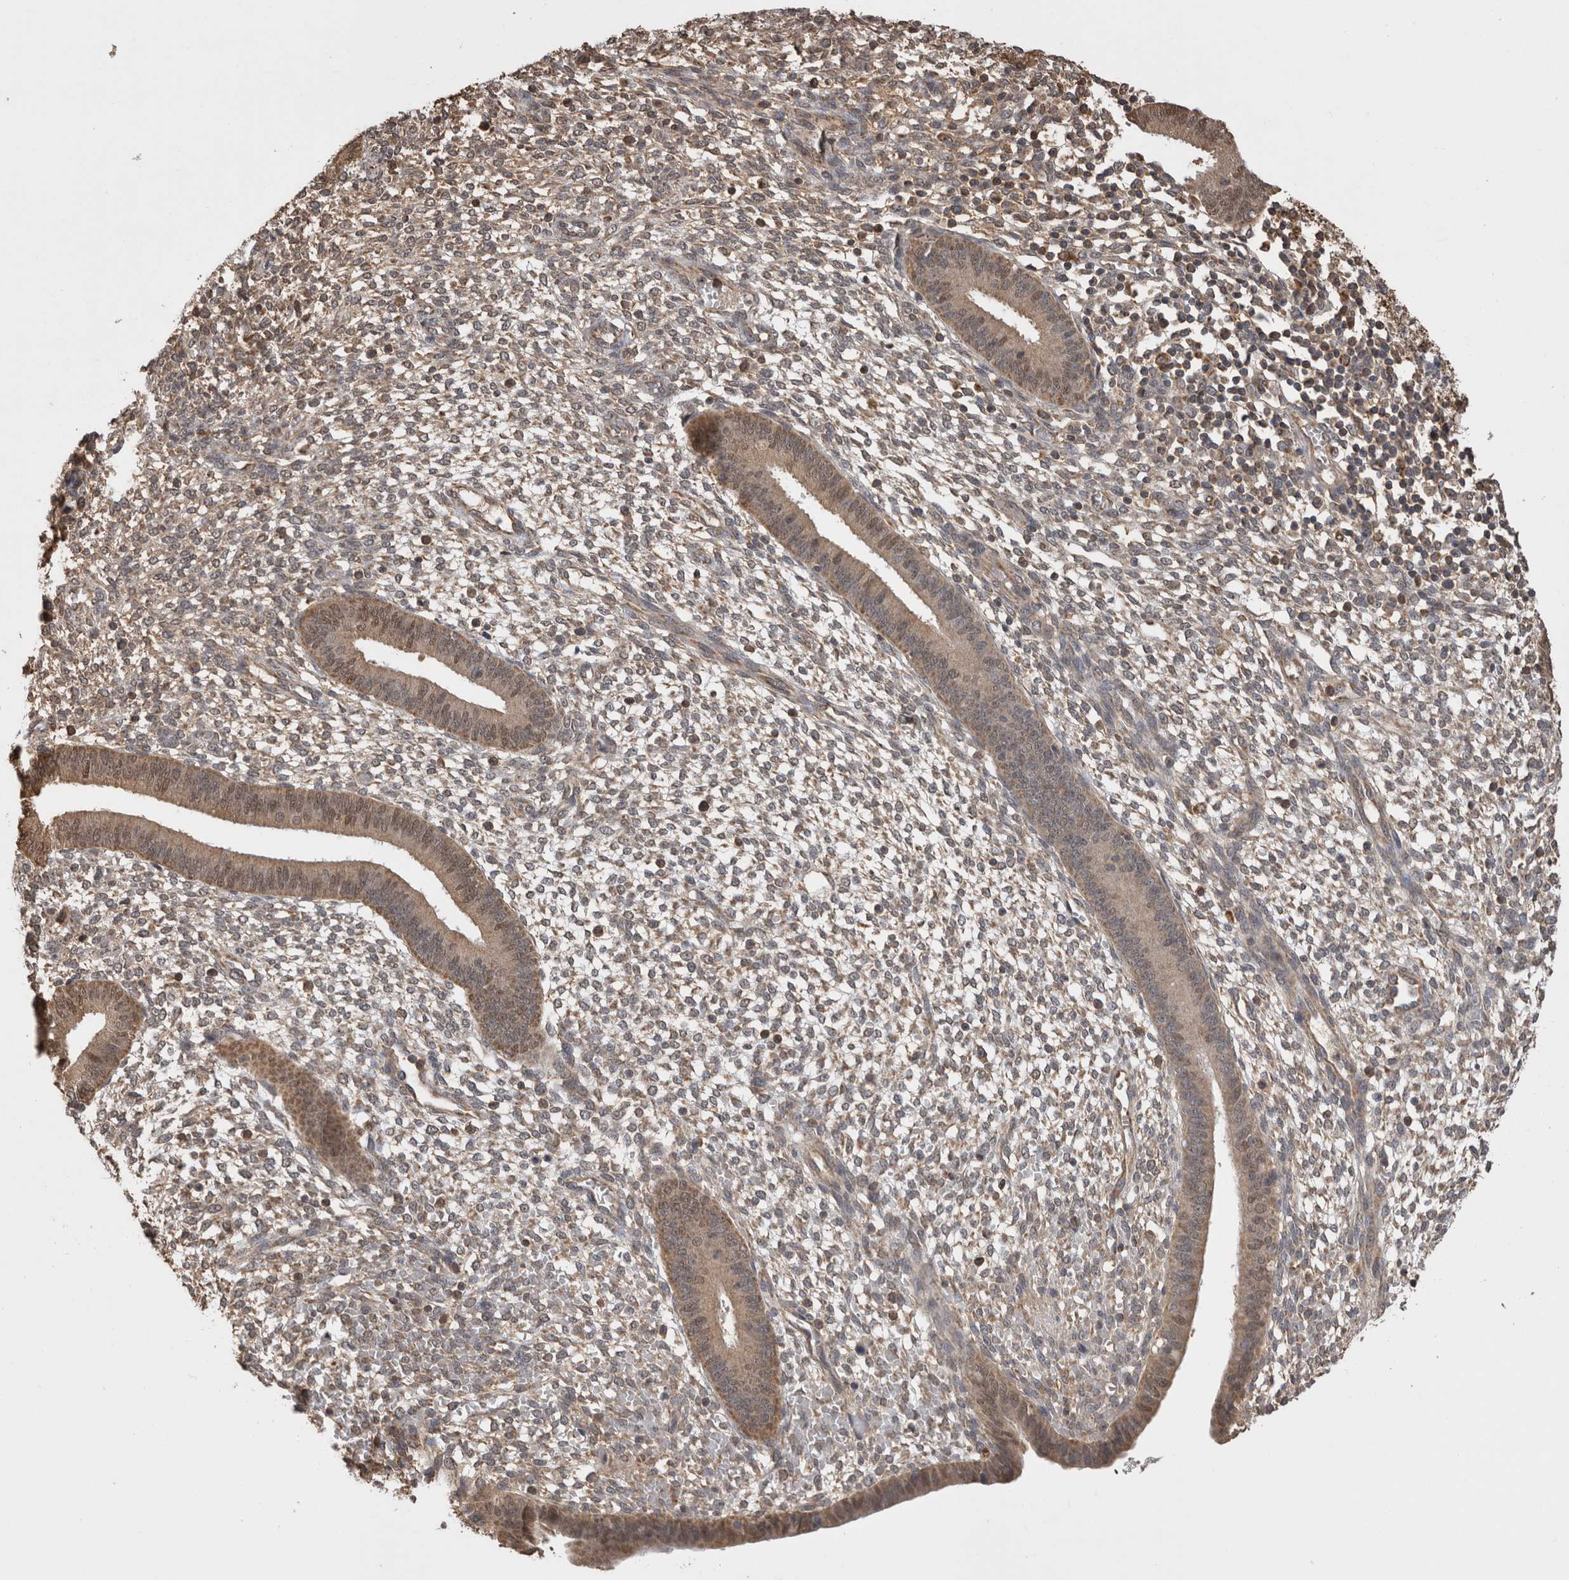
{"staining": {"intensity": "weak", "quantity": "25%-75%", "location": "cytoplasmic/membranous,nuclear"}, "tissue": "endometrium", "cell_type": "Cells in endometrial stroma", "image_type": "normal", "snomed": [{"axis": "morphology", "description": "Normal tissue, NOS"}, {"axis": "topography", "description": "Endometrium"}], "caption": "High-power microscopy captured an immunohistochemistry (IHC) image of normal endometrium, revealing weak cytoplasmic/membranous,nuclear expression in approximately 25%-75% of cells in endometrial stroma.", "gene": "PREP", "patient": {"sex": "female", "age": 46}}